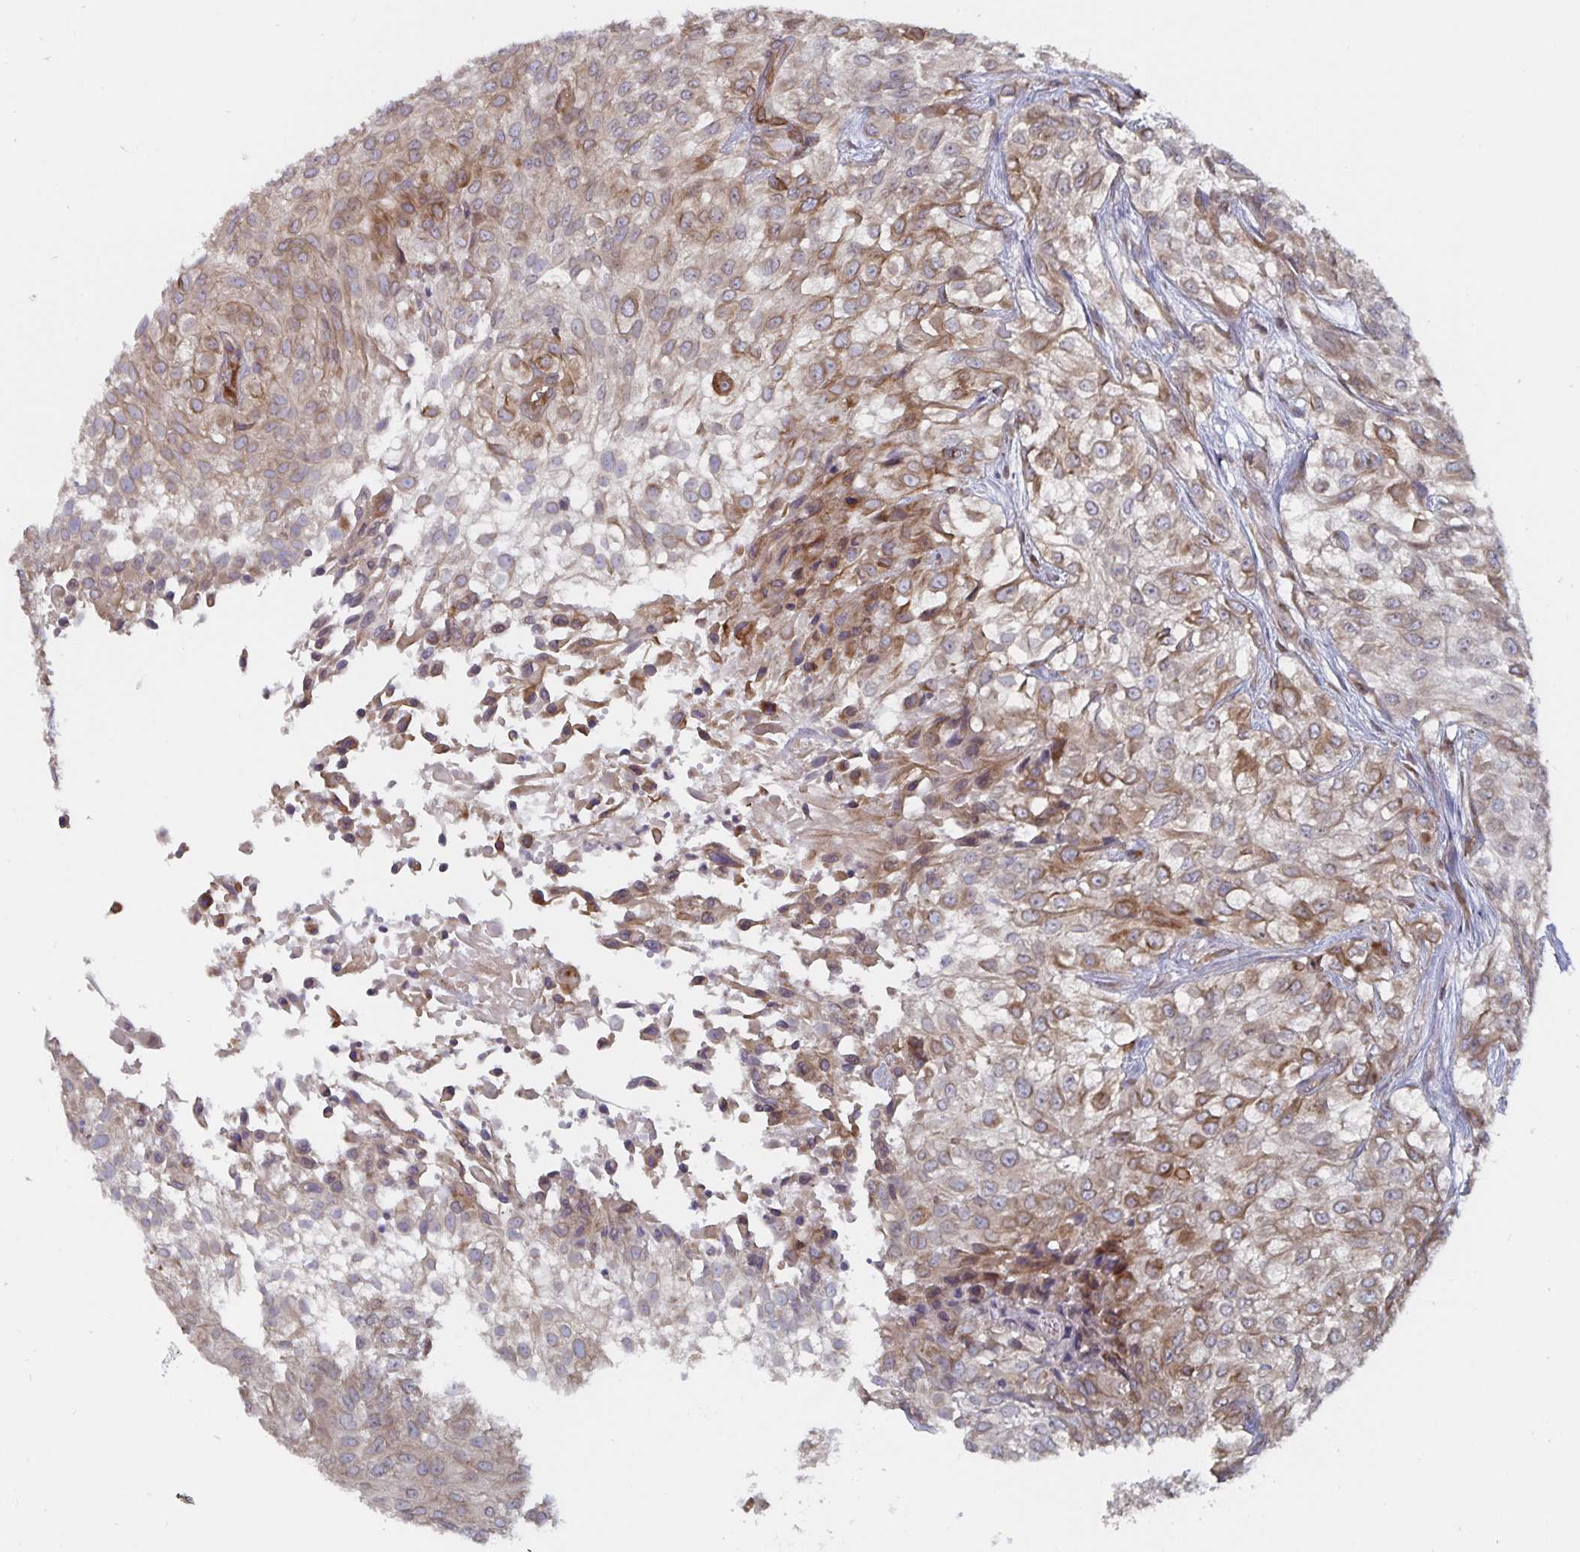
{"staining": {"intensity": "moderate", "quantity": "25%-75%", "location": "cytoplasmic/membranous"}, "tissue": "urothelial cancer", "cell_type": "Tumor cells", "image_type": "cancer", "snomed": [{"axis": "morphology", "description": "Urothelial carcinoma, High grade"}, {"axis": "topography", "description": "Urinary bladder"}], "caption": "Human urothelial carcinoma (high-grade) stained for a protein (brown) demonstrates moderate cytoplasmic/membranous positive staining in about 25%-75% of tumor cells.", "gene": "BCAP29", "patient": {"sex": "male", "age": 56}}